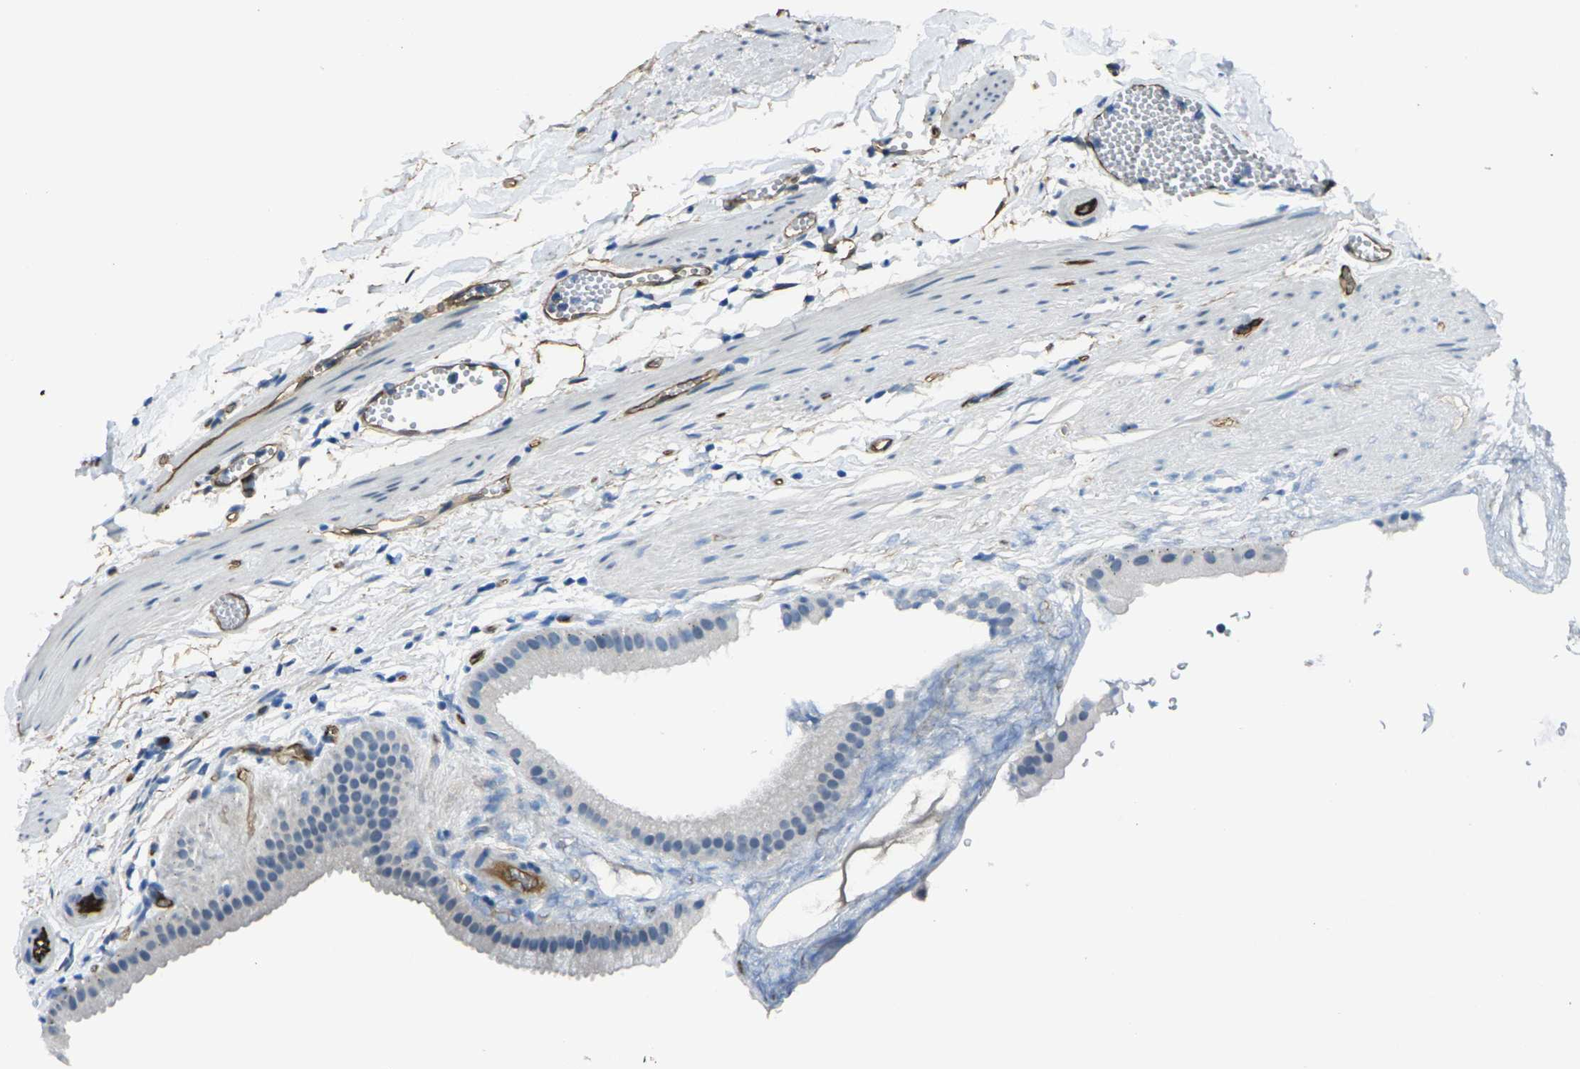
{"staining": {"intensity": "negative", "quantity": "none", "location": "none"}, "tissue": "gallbladder", "cell_type": "Glandular cells", "image_type": "normal", "snomed": [{"axis": "morphology", "description": "Normal tissue, NOS"}, {"axis": "topography", "description": "Gallbladder"}], "caption": "This is an immunohistochemistry (IHC) image of benign gallbladder. There is no positivity in glandular cells.", "gene": "HSPA12B", "patient": {"sex": "female", "age": 64}}